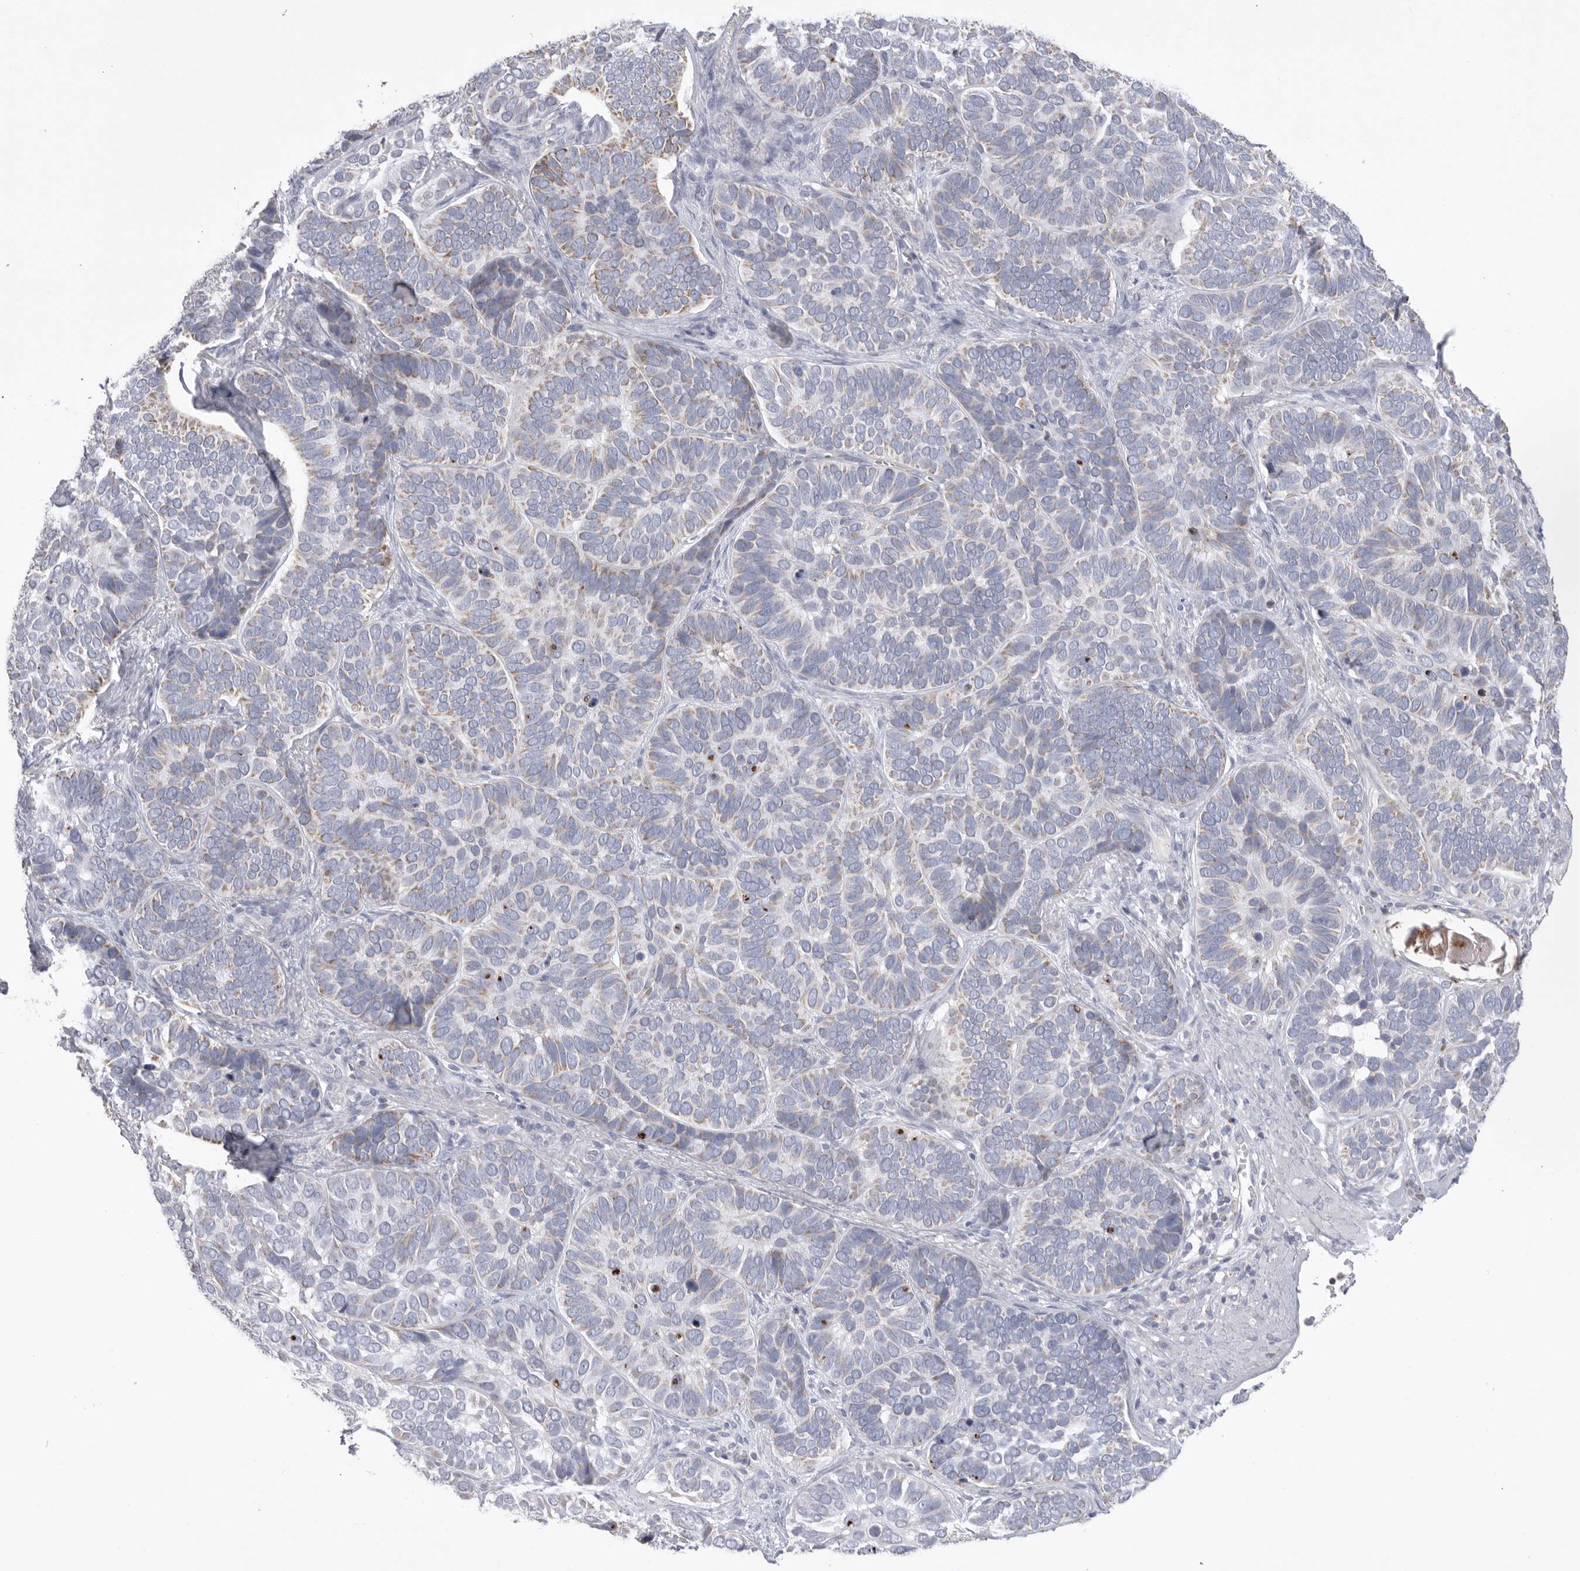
{"staining": {"intensity": "weak", "quantity": "<25%", "location": "cytoplasmic/membranous"}, "tissue": "skin cancer", "cell_type": "Tumor cells", "image_type": "cancer", "snomed": [{"axis": "morphology", "description": "Basal cell carcinoma"}, {"axis": "topography", "description": "Skin"}], "caption": "The immunohistochemistry (IHC) photomicrograph has no significant positivity in tumor cells of skin cancer (basal cell carcinoma) tissue.", "gene": "VDAC3", "patient": {"sex": "male", "age": 62}}